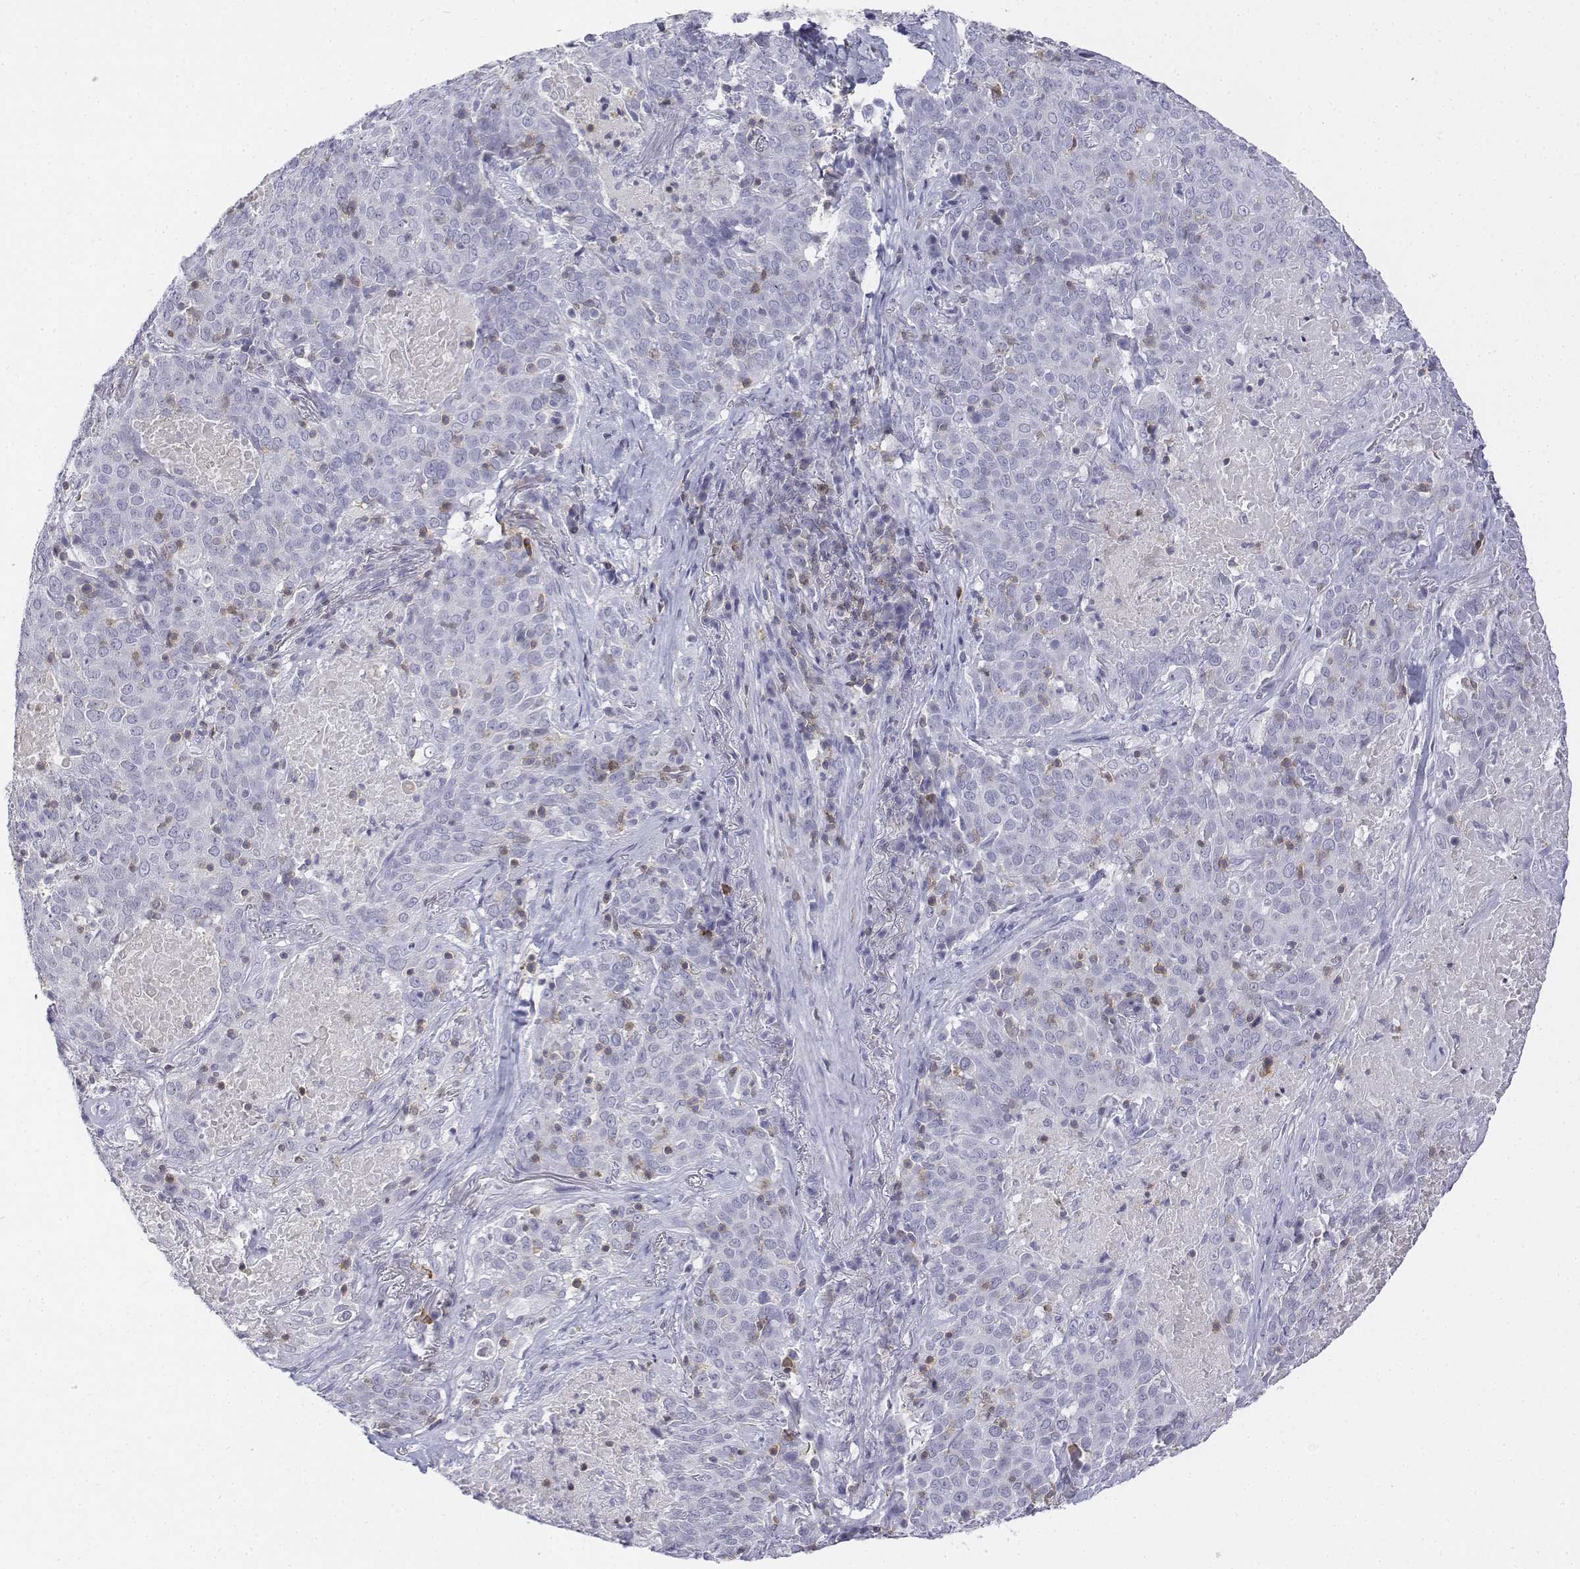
{"staining": {"intensity": "negative", "quantity": "none", "location": "none"}, "tissue": "lung cancer", "cell_type": "Tumor cells", "image_type": "cancer", "snomed": [{"axis": "morphology", "description": "Squamous cell carcinoma, NOS"}, {"axis": "topography", "description": "Lung"}], "caption": "Protein analysis of squamous cell carcinoma (lung) shows no significant staining in tumor cells. (DAB (3,3'-diaminobenzidine) immunohistochemistry with hematoxylin counter stain).", "gene": "CD3E", "patient": {"sex": "male", "age": 82}}